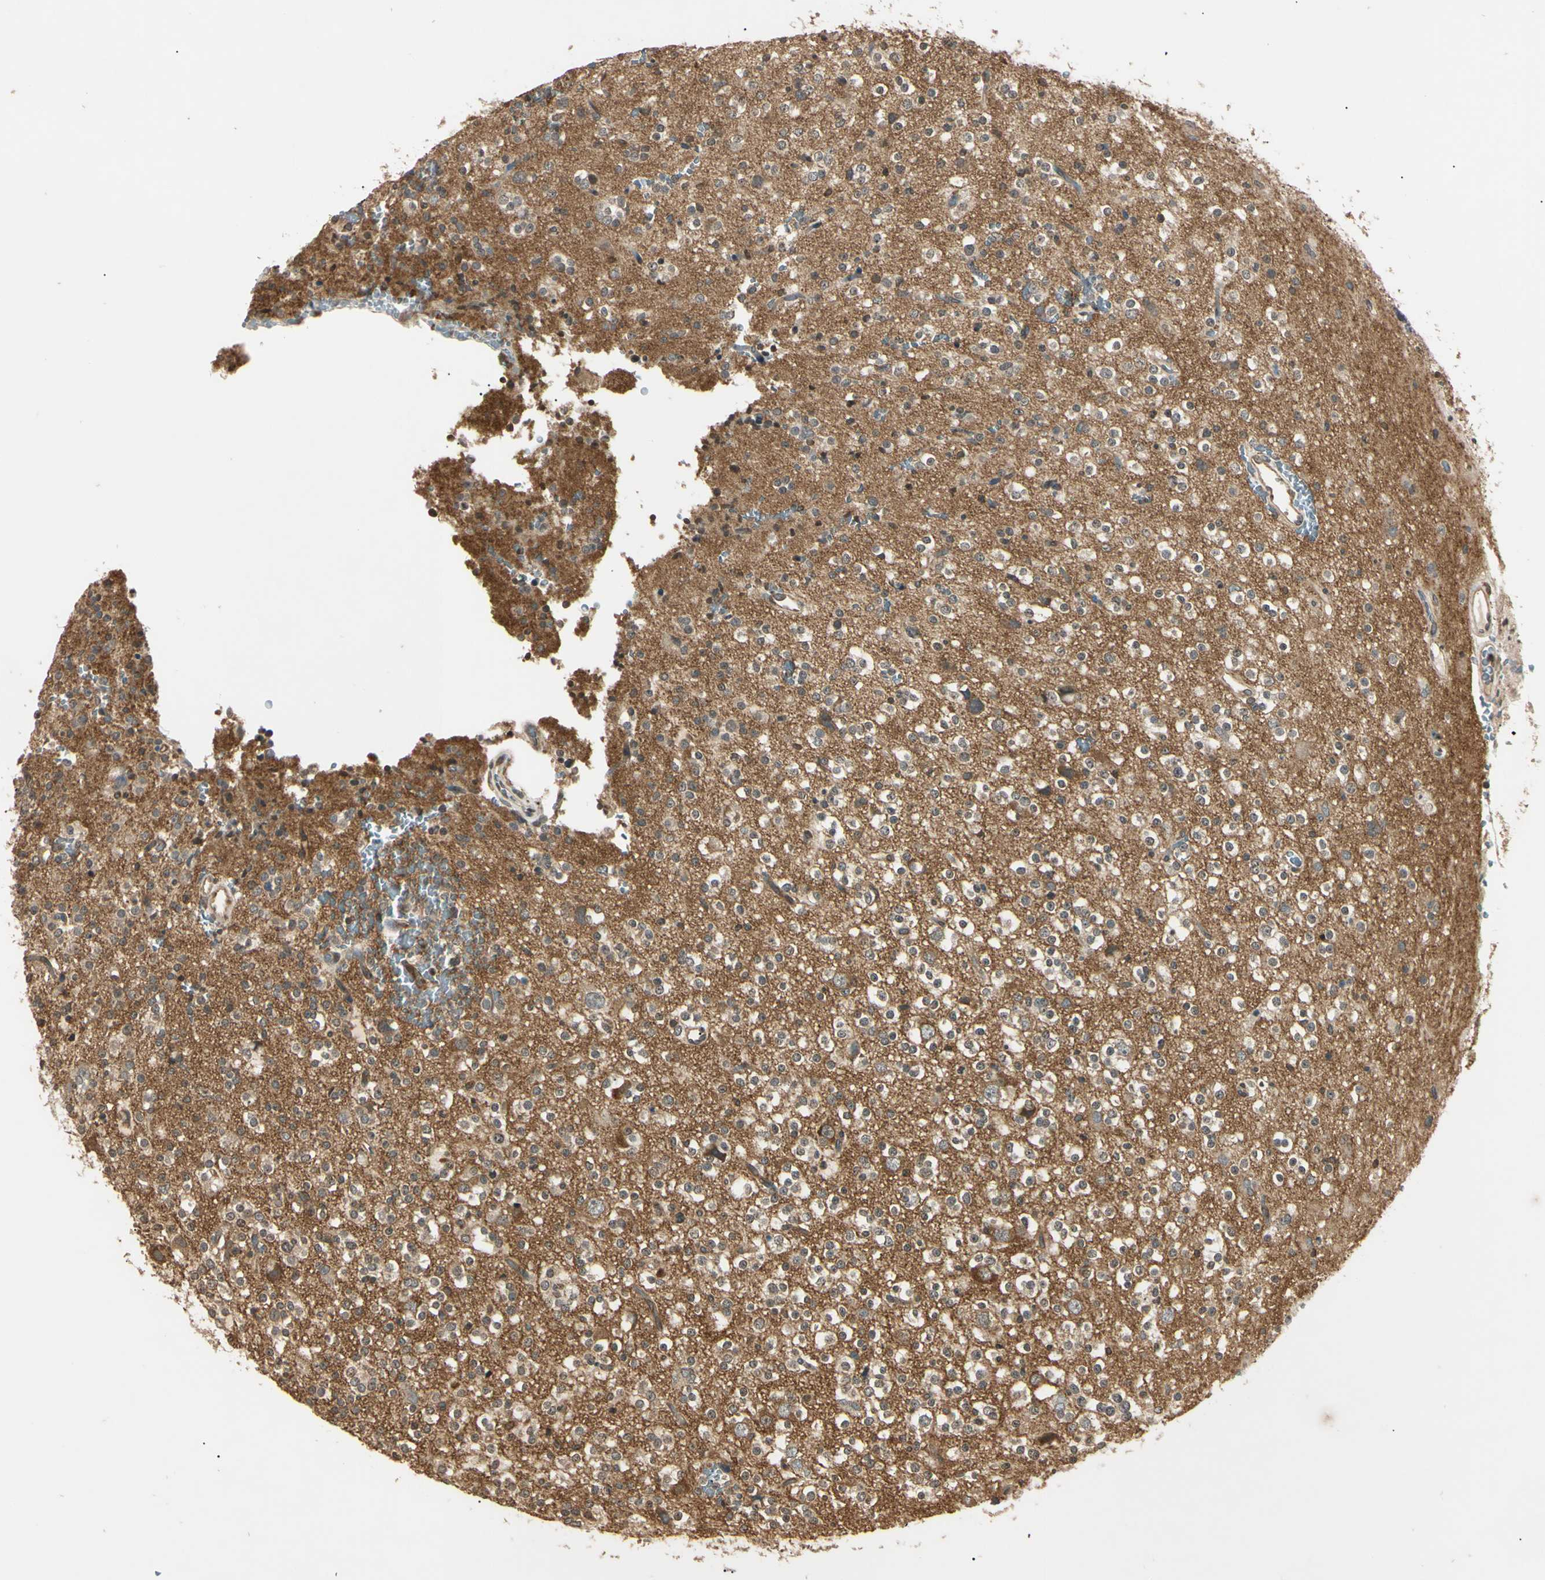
{"staining": {"intensity": "weak", "quantity": ">75%", "location": "cytoplasmic/membranous"}, "tissue": "glioma", "cell_type": "Tumor cells", "image_type": "cancer", "snomed": [{"axis": "morphology", "description": "Glioma, malignant, High grade"}, {"axis": "topography", "description": "Brain"}], "caption": "Glioma stained with a brown dye displays weak cytoplasmic/membranous positive positivity in approximately >75% of tumor cells.", "gene": "EPN1", "patient": {"sex": "male", "age": 47}}